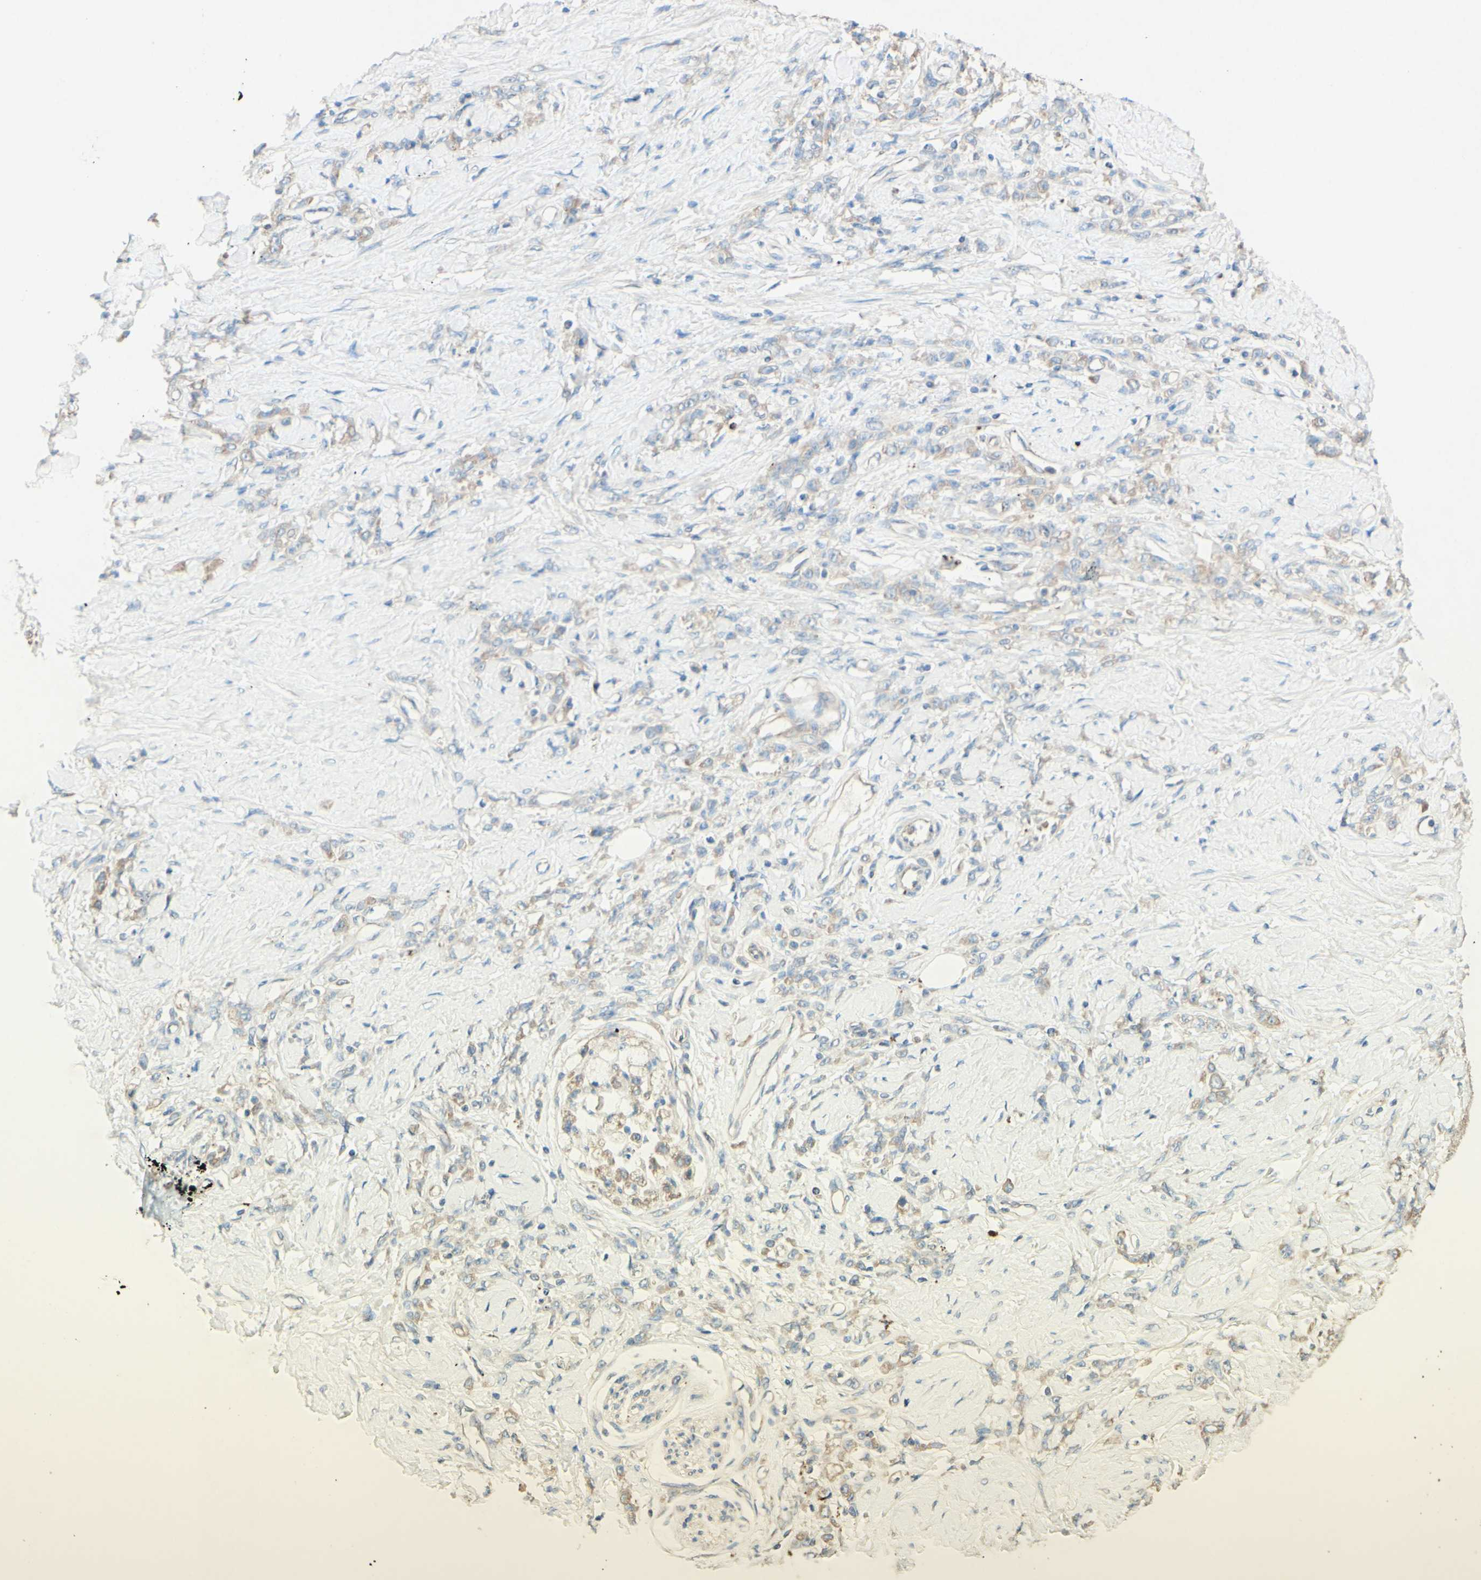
{"staining": {"intensity": "weak", "quantity": ">75%", "location": "cytoplasmic/membranous"}, "tissue": "stomach cancer", "cell_type": "Tumor cells", "image_type": "cancer", "snomed": [{"axis": "morphology", "description": "Adenocarcinoma, NOS"}, {"axis": "topography", "description": "Stomach"}], "caption": "Protein analysis of stomach cancer tissue displays weak cytoplasmic/membranous positivity in about >75% of tumor cells. (IHC, brightfield microscopy, high magnification).", "gene": "MTM1", "patient": {"sex": "male", "age": 82}}